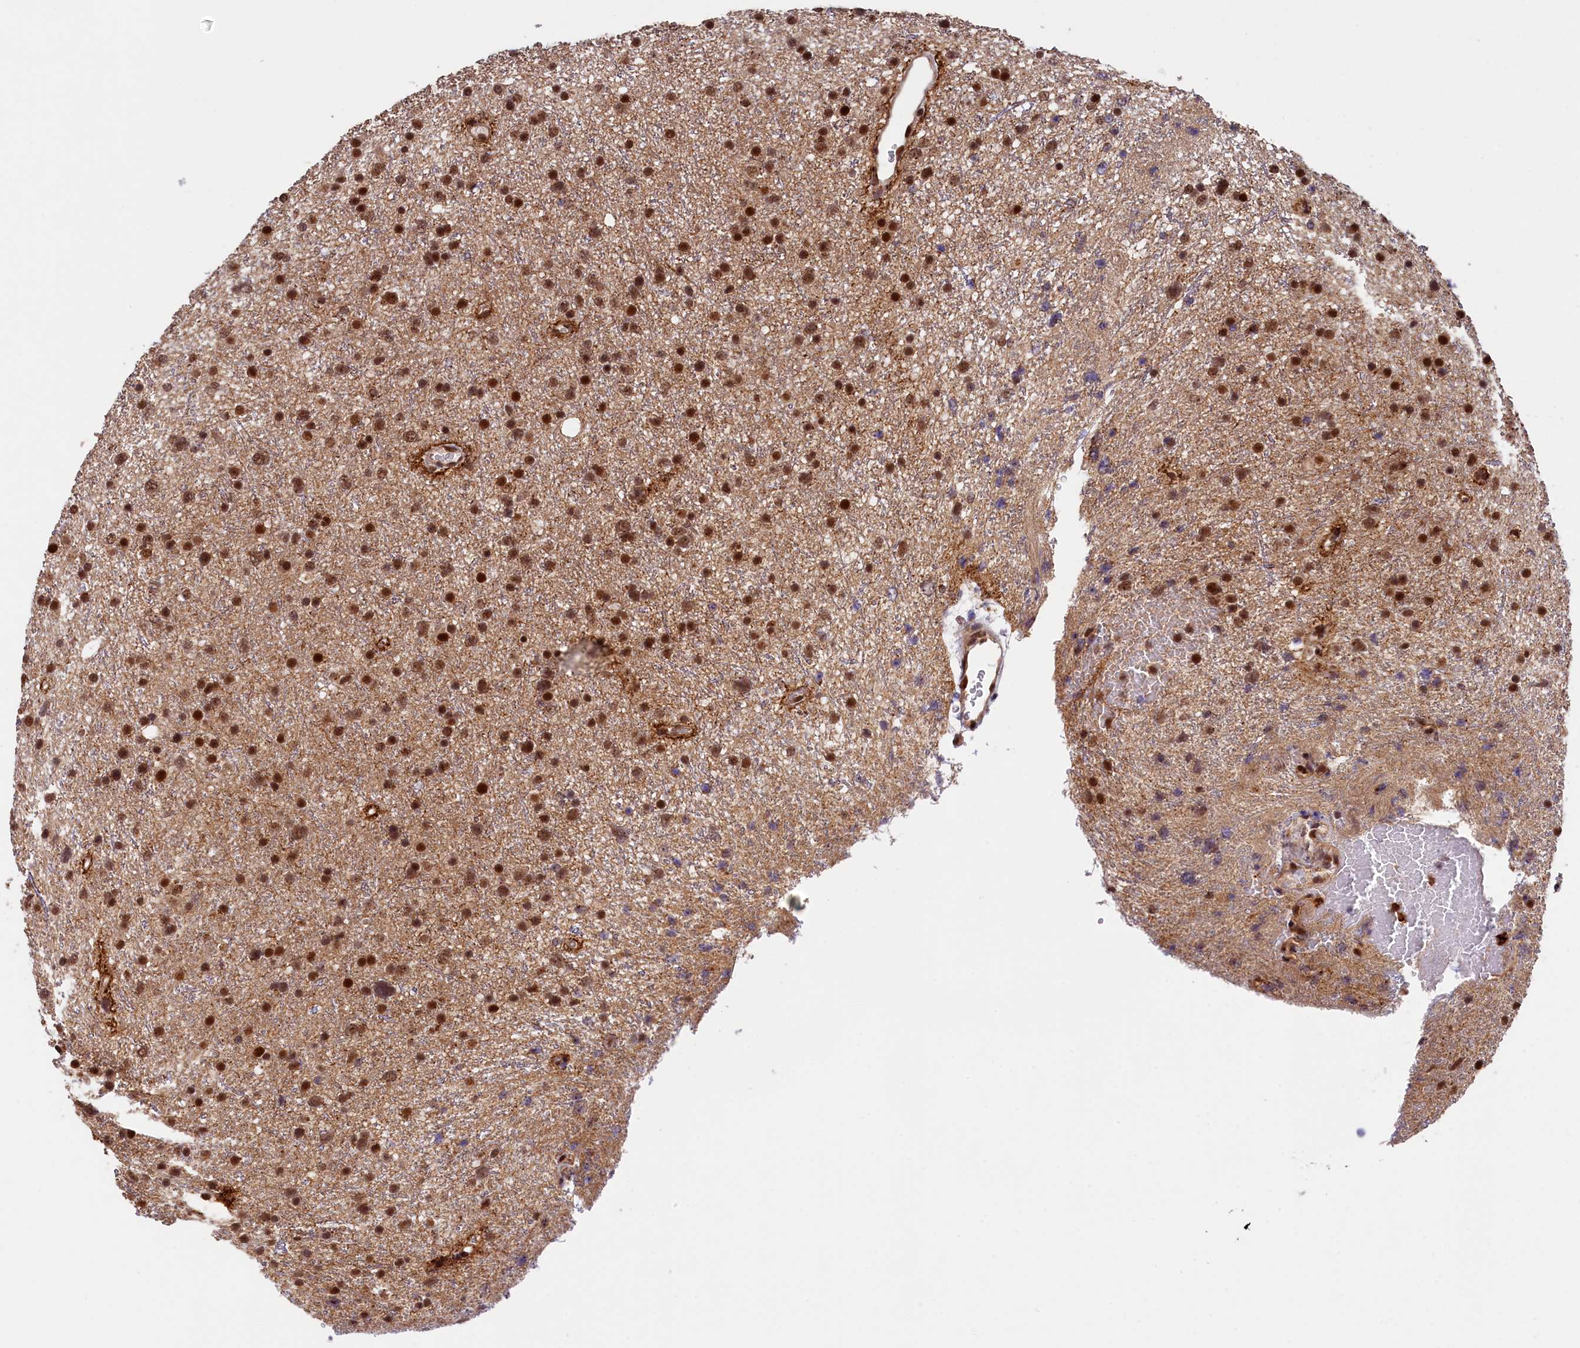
{"staining": {"intensity": "strong", "quantity": ">75%", "location": "nuclear"}, "tissue": "glioma", "cell_type": "Tumor cells", "image_type": "cancer", "snomed": [{"axis": "morphology", "description": "Glioma, malignant, Low grade"}, {"axis": "topography", "description": "Cerebral cortex"}], "caption": "Protein expression analysis of human glioma reveals strong nuclear staining in about >75% of tumor cells.", "gene": "ADIG", "patient": {"sex": "female", "age": 39}}